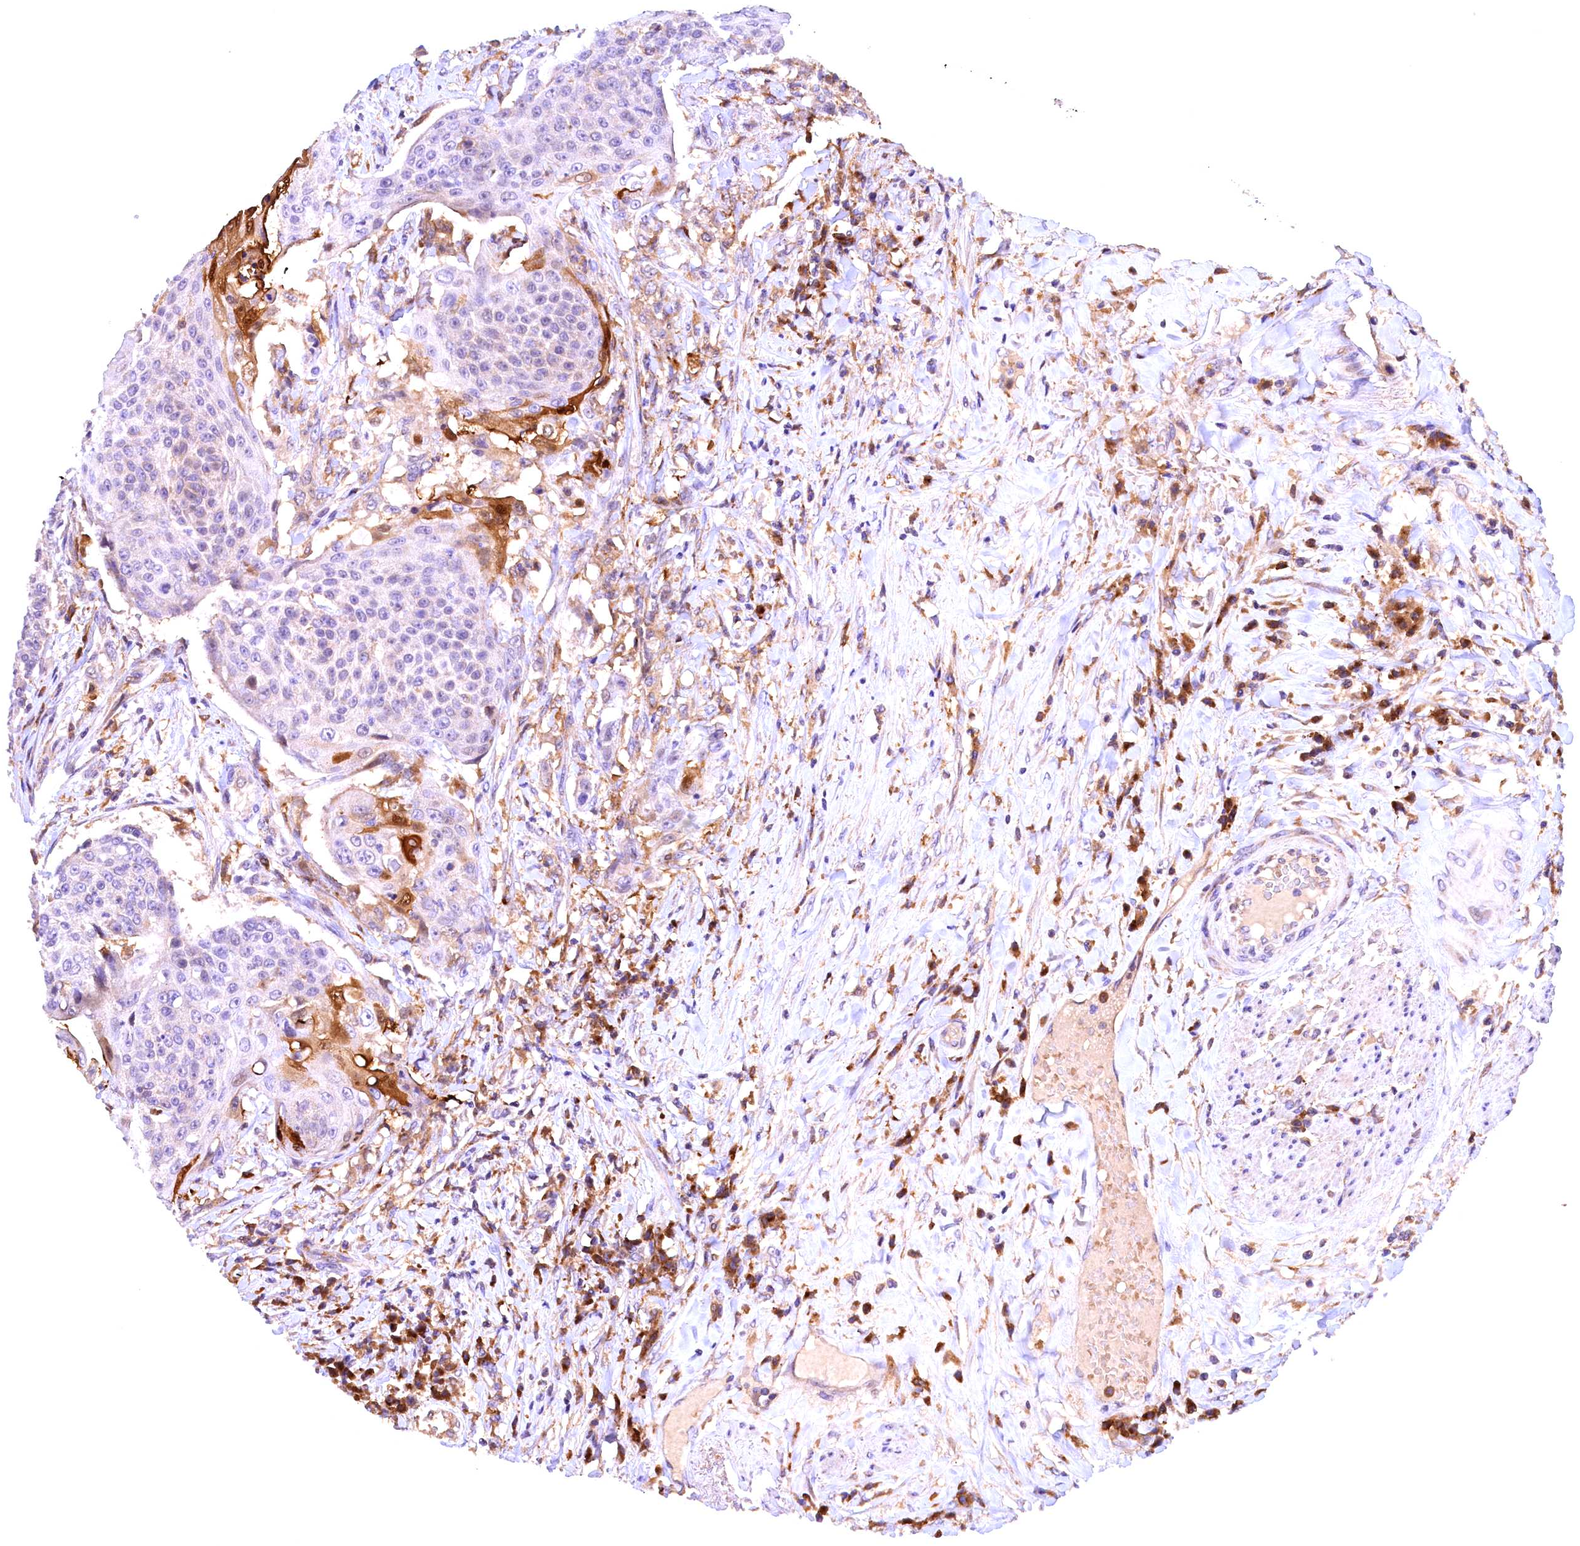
{"staining": {"intensity": "strong", "quantity": "<25%", "location": "cytoplasmic/membranous"}, "tissue": "urothelial cancer", "cell_type": "Tumor cells", "image_type": "cancer", "snomed": [{"axis": "morphology", "description": "Urothelial carcinoma, High grade"}, {"axis": "topography", "description": "Urinary bladder"}], "caption": "Urothelial cancer stained with immunohistochemistry (IHC) displays strong cytoplasmic/membranous positivity in approximately <25% of tumor cells.", "gene": "NAIP", "patient": {"sex": "female", "age": 63}}